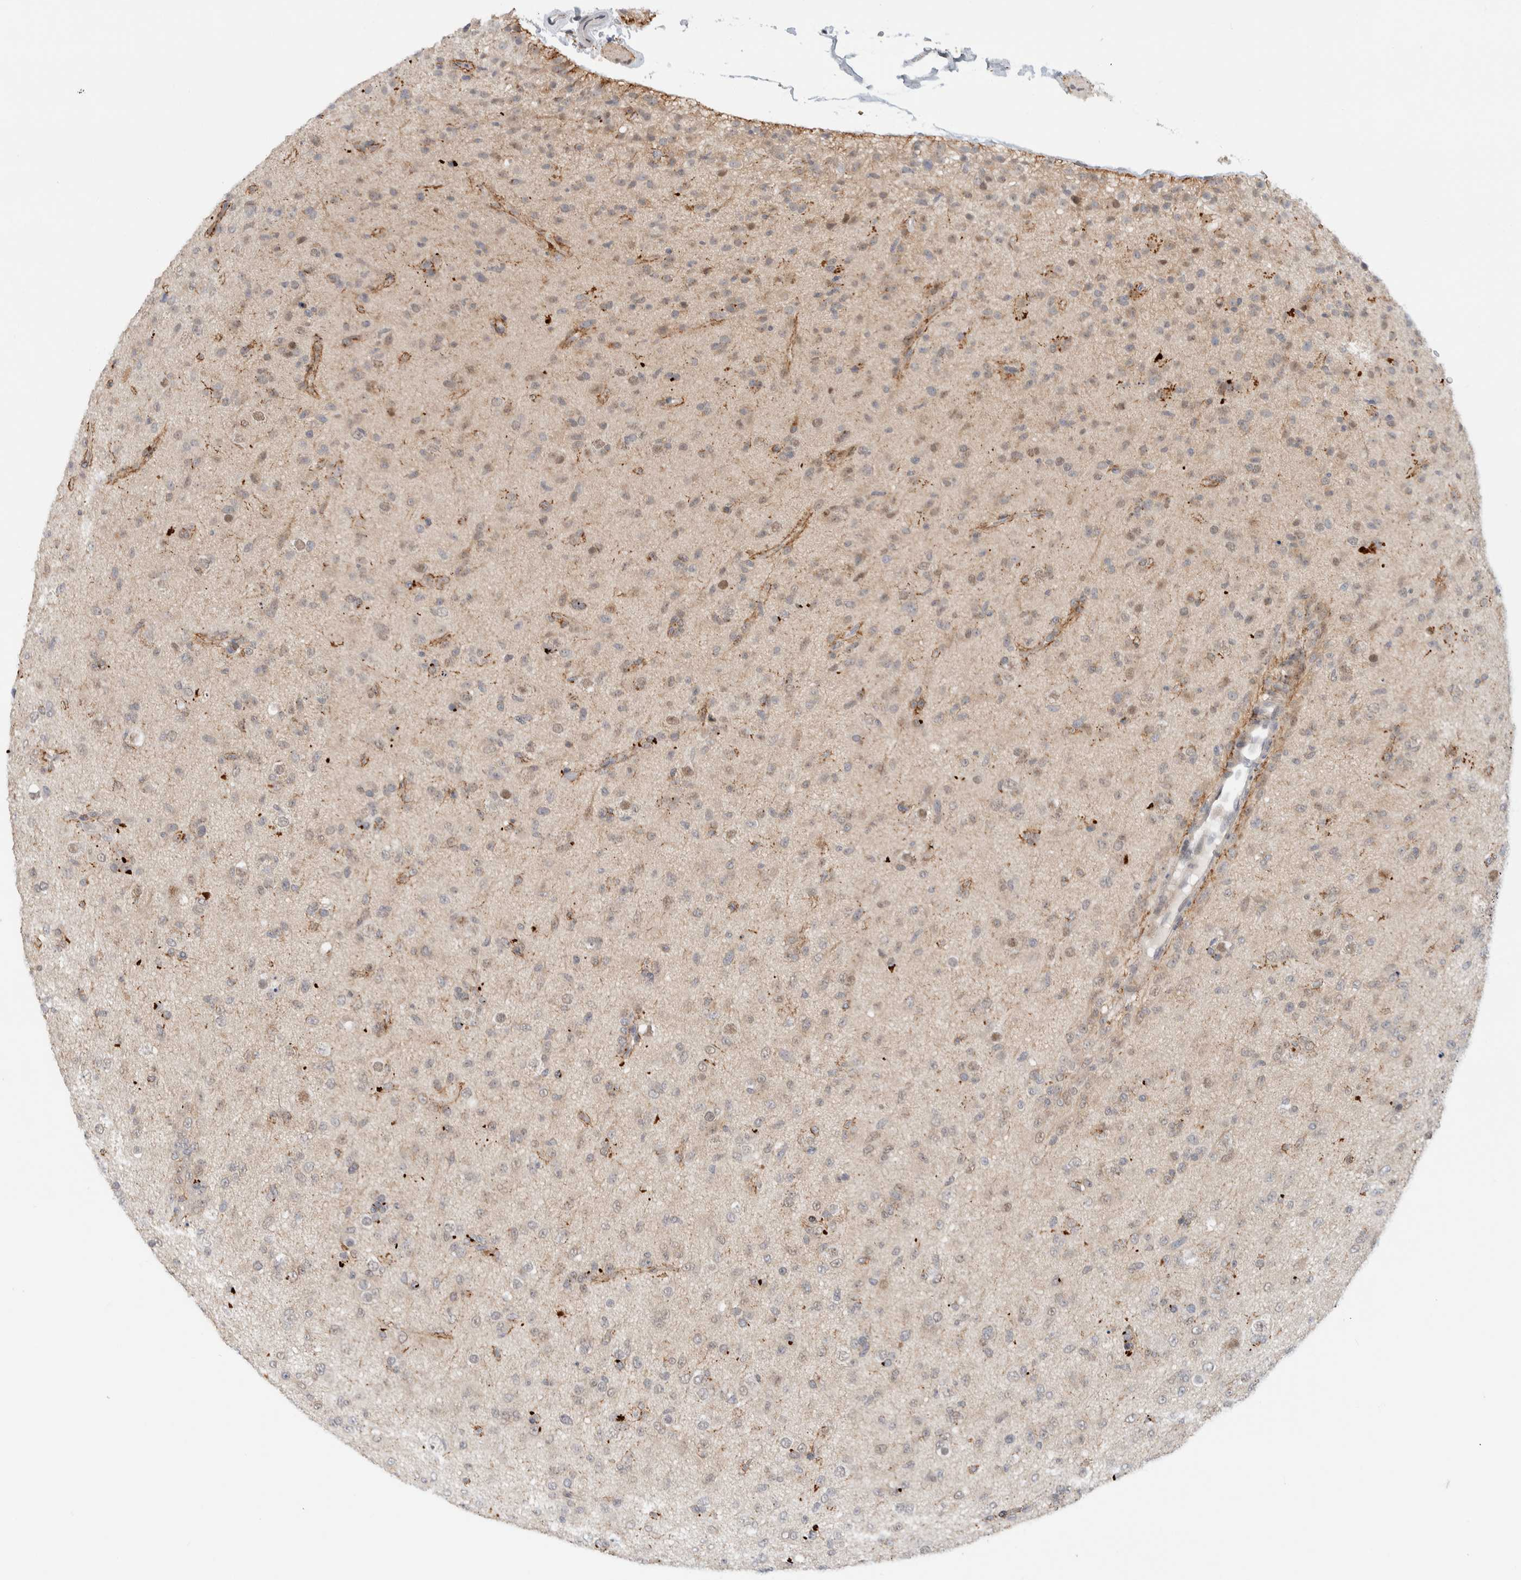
{"staining": {"intensity": "weak", "quantity": "<25%", "location": "cytoplasmic/membranous"}, "tissue": "glioma", "cell_type": "Tumor cells", "image_type": "cancer", "snomed": [{"axis": "morphology", "description": "Glioma, malignant, Low grade"}, {"axis": "topography", "description": "Brain"}], "caption": "Immunohistochemistry of human glioma shows no positivity in tumor cells. The staining is performed using DAB brown chromogen with nuclei counter-stained in using hematoxylin.", "gene": "NCR3LG1", "patient": {"sex": "male", "age": 65}}